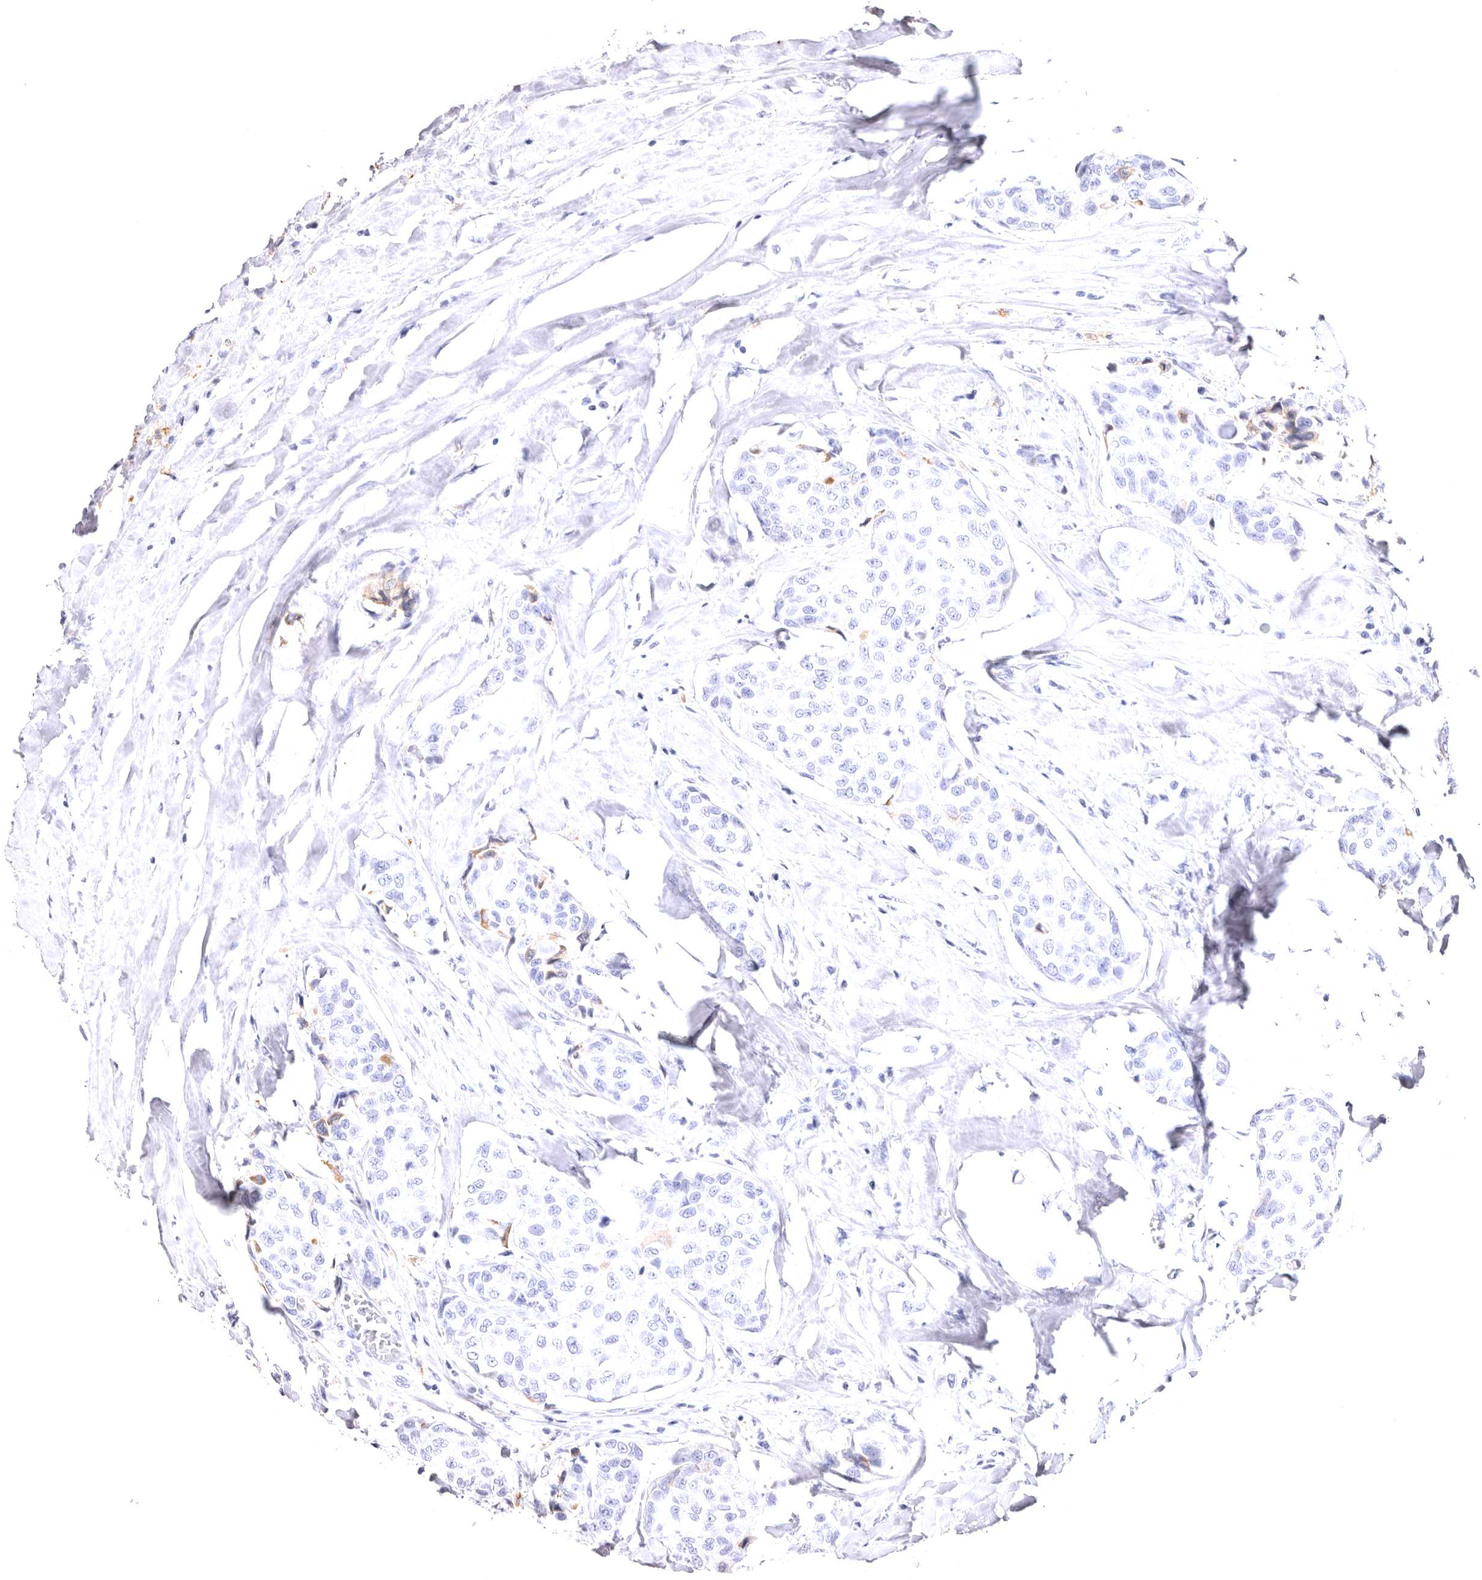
{"staining": {"intensity": "negative", "quantity": "none", "location": "none"}, "tissue": "breast cancer", "cell_type": "Tumor cells", "image_type": "cancer", "snomed": [{"axis": "morphology", "description": "Duct carcinoma"}, {"axis": "topography", "description": "Breast"}], "caption": "DAB (3,3'-diaminobenzidine) immunohistochemical staining of human intraductal carcinoma (breast) shows no significant positivity in tumor cells.", "gene": "VPS45", "patient": {"sex": "female", "age": 80}}